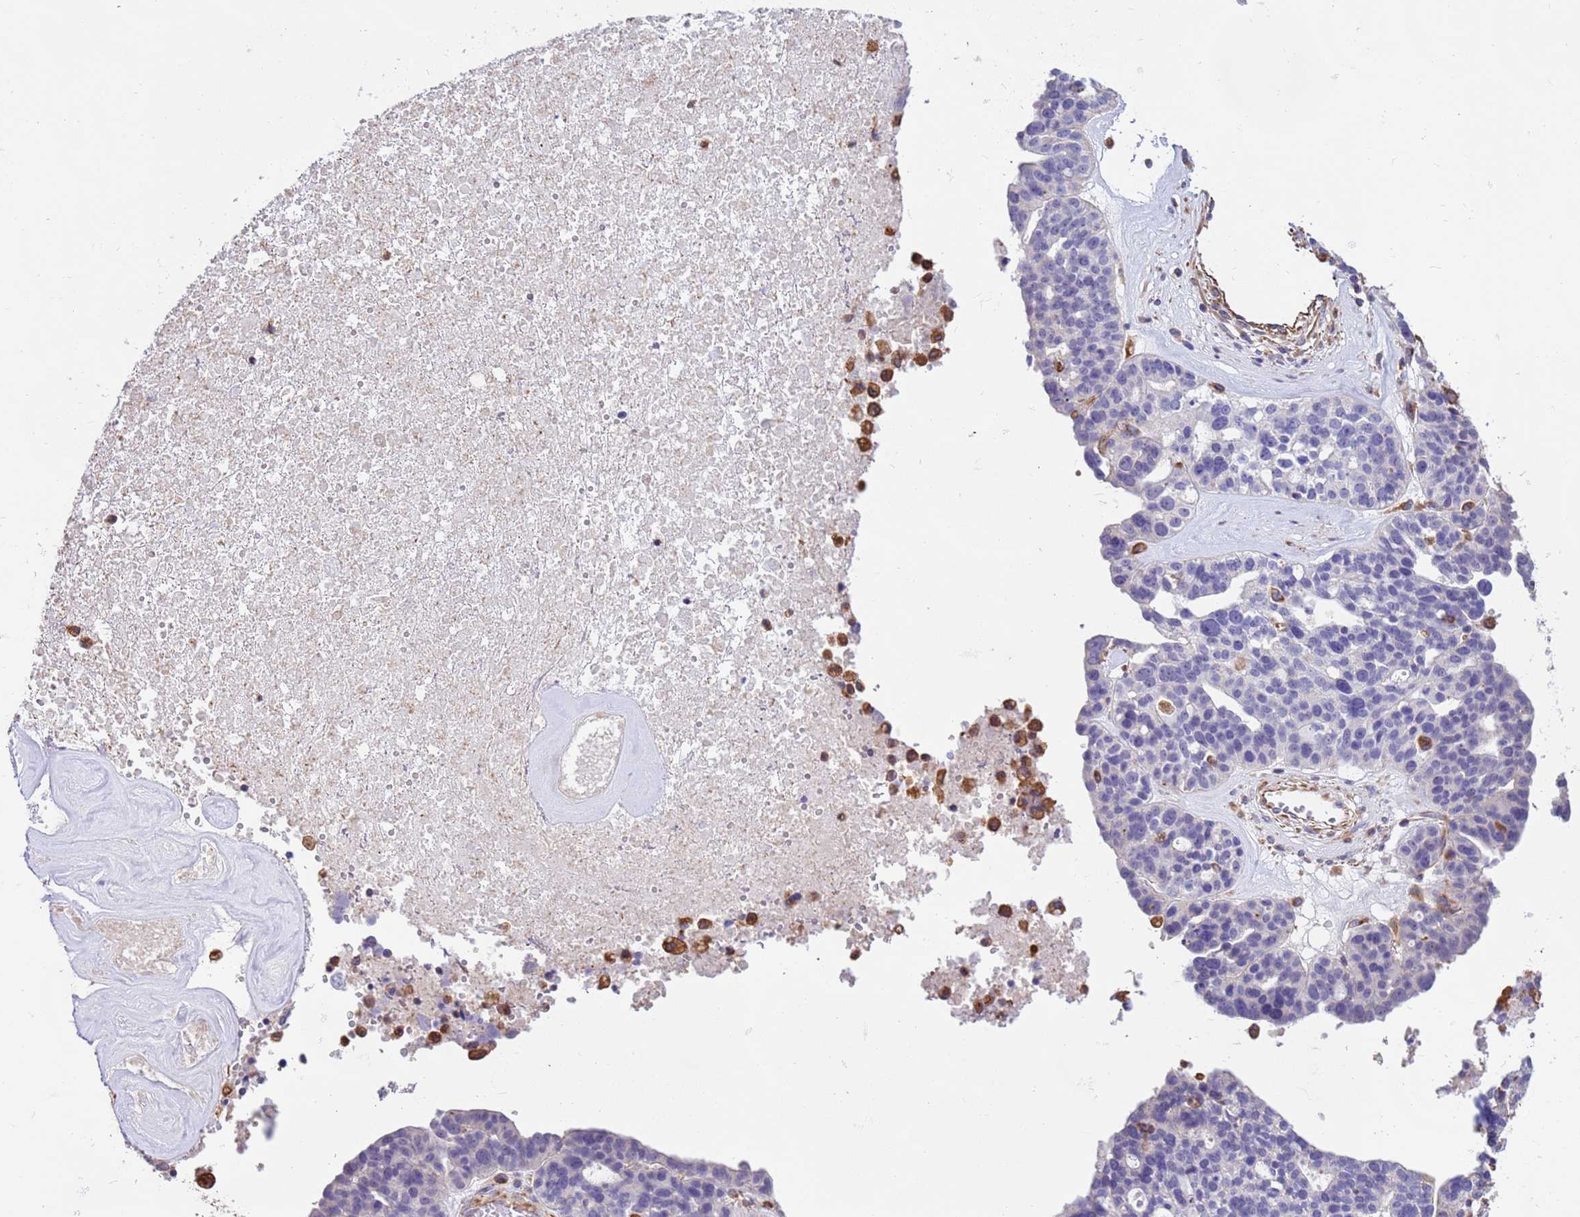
{"staining": {"intensity": "negative", "quantity": "none", "location": "none"}, "tissue": "ovarian cancer", "cell_type": "Tumor cells", "image_type": "cancer", "snomed": [{"axis": "morphology", "description": "Cystadenocarcinoma, serous, NOS"}, {"axis": "topography", "description": "Ovary"}], "caption": "Human ovarian cancer (serous cystadenocarcinoma) stained for a protein using immunohistochemistry reveals no positivity in tumor cells.", "gene": "TCEAL3", "patient": {"sex": "female", "age": 59}}